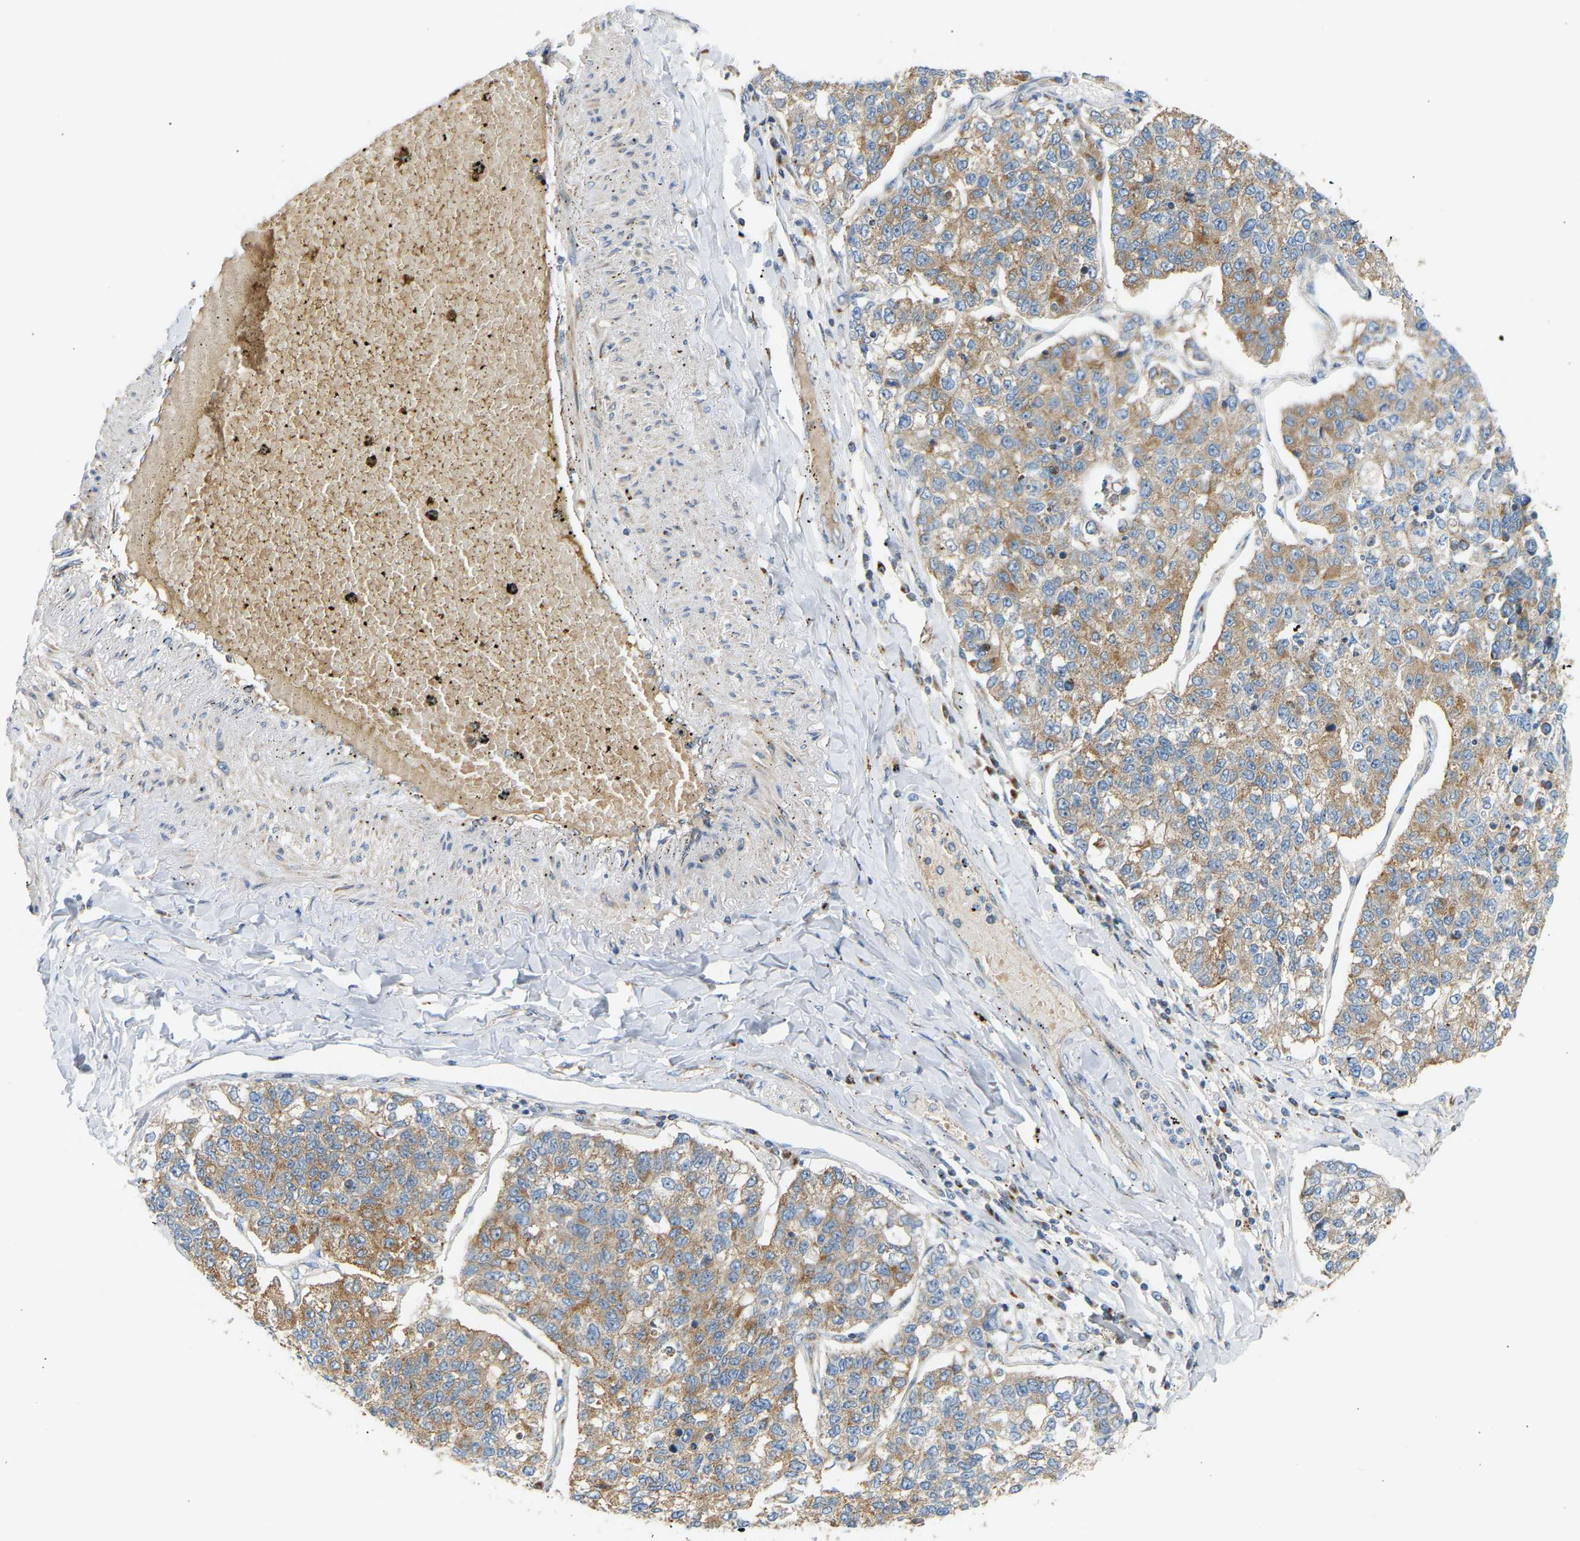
{"staining": {"intensity": "moderate", "quantity": ">75%", "location": "cytoplasmic/membranous"}, "tissue": "lung cancer", "cell_type": "Tumor cells", "image_type": "cancer", "snomed": [{"axis": "morphology", "description": "Adenocarcinoma, NOS"}, {"axis": "topography", "description": "Lung"}], "caption": "Lung cancer (adenocarcinoma) stained with a protein marker exhibits moderate staining in tumor cells.", "gene": "YIPF2", "patient": {"sex": "male", "age": 49}}